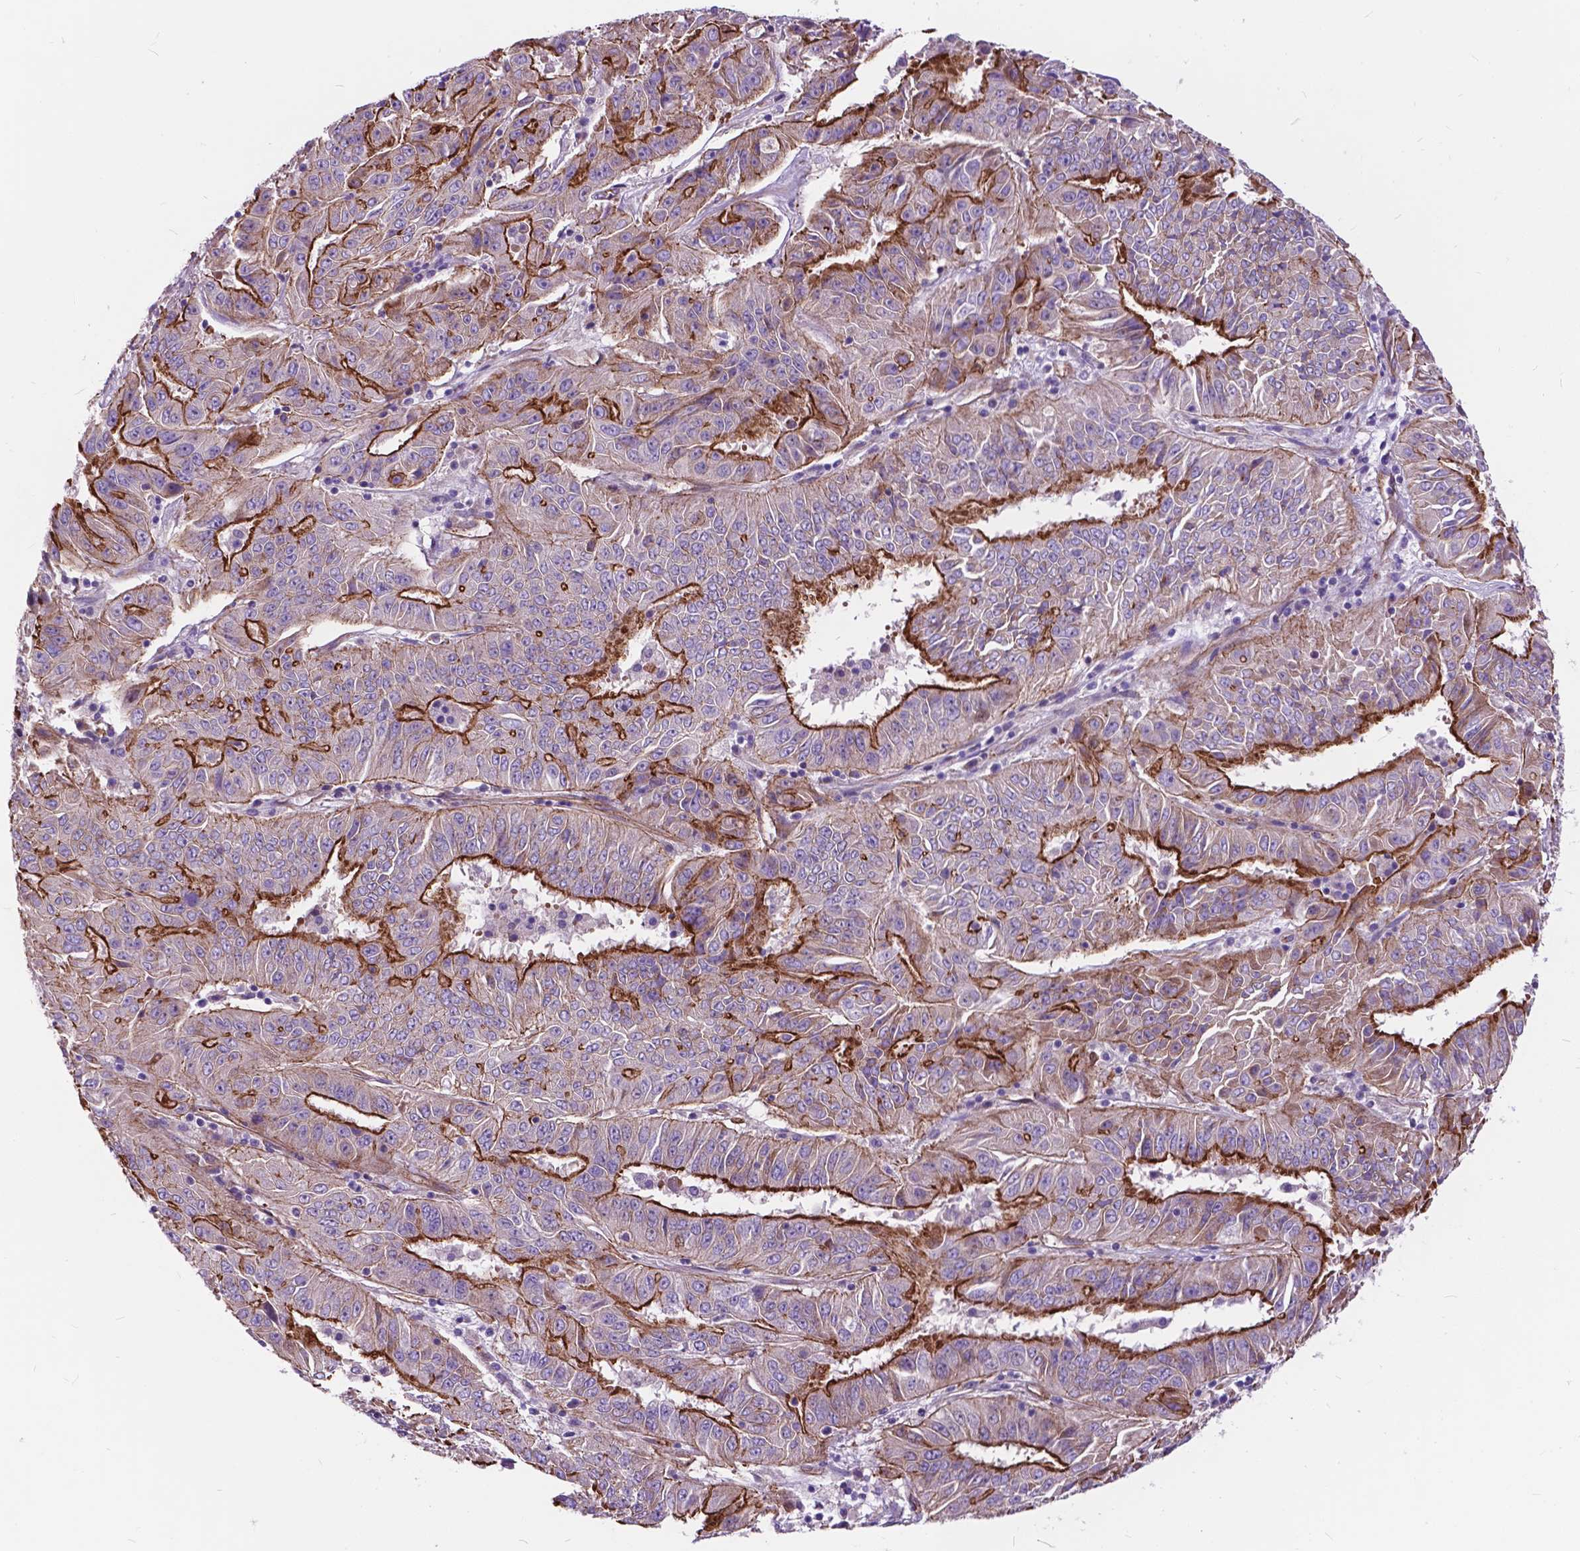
{"staining": {"intensity": "strong", "quantity": "<25%", "location": "cytoplasmic/membranous"}, "tissue": "pancreatic cancer", "cell_type": "Tumor cells", "image_type": "cancer", "snomed": [{"axis": "morphology", "description": "Adenocarcinoma, NOS"}, {"axis": "topography", "description": "Pancreas"}], "caption": "Protein staining shows strong cytoplasmic/membranous staining in about <25% of tumor cells in pancreatic cancer. The protein of interest is shown in brown color, while the nuclei are stained blue.", "gene": "FLT4", "patient": {"sex": "male", "age": 63}}